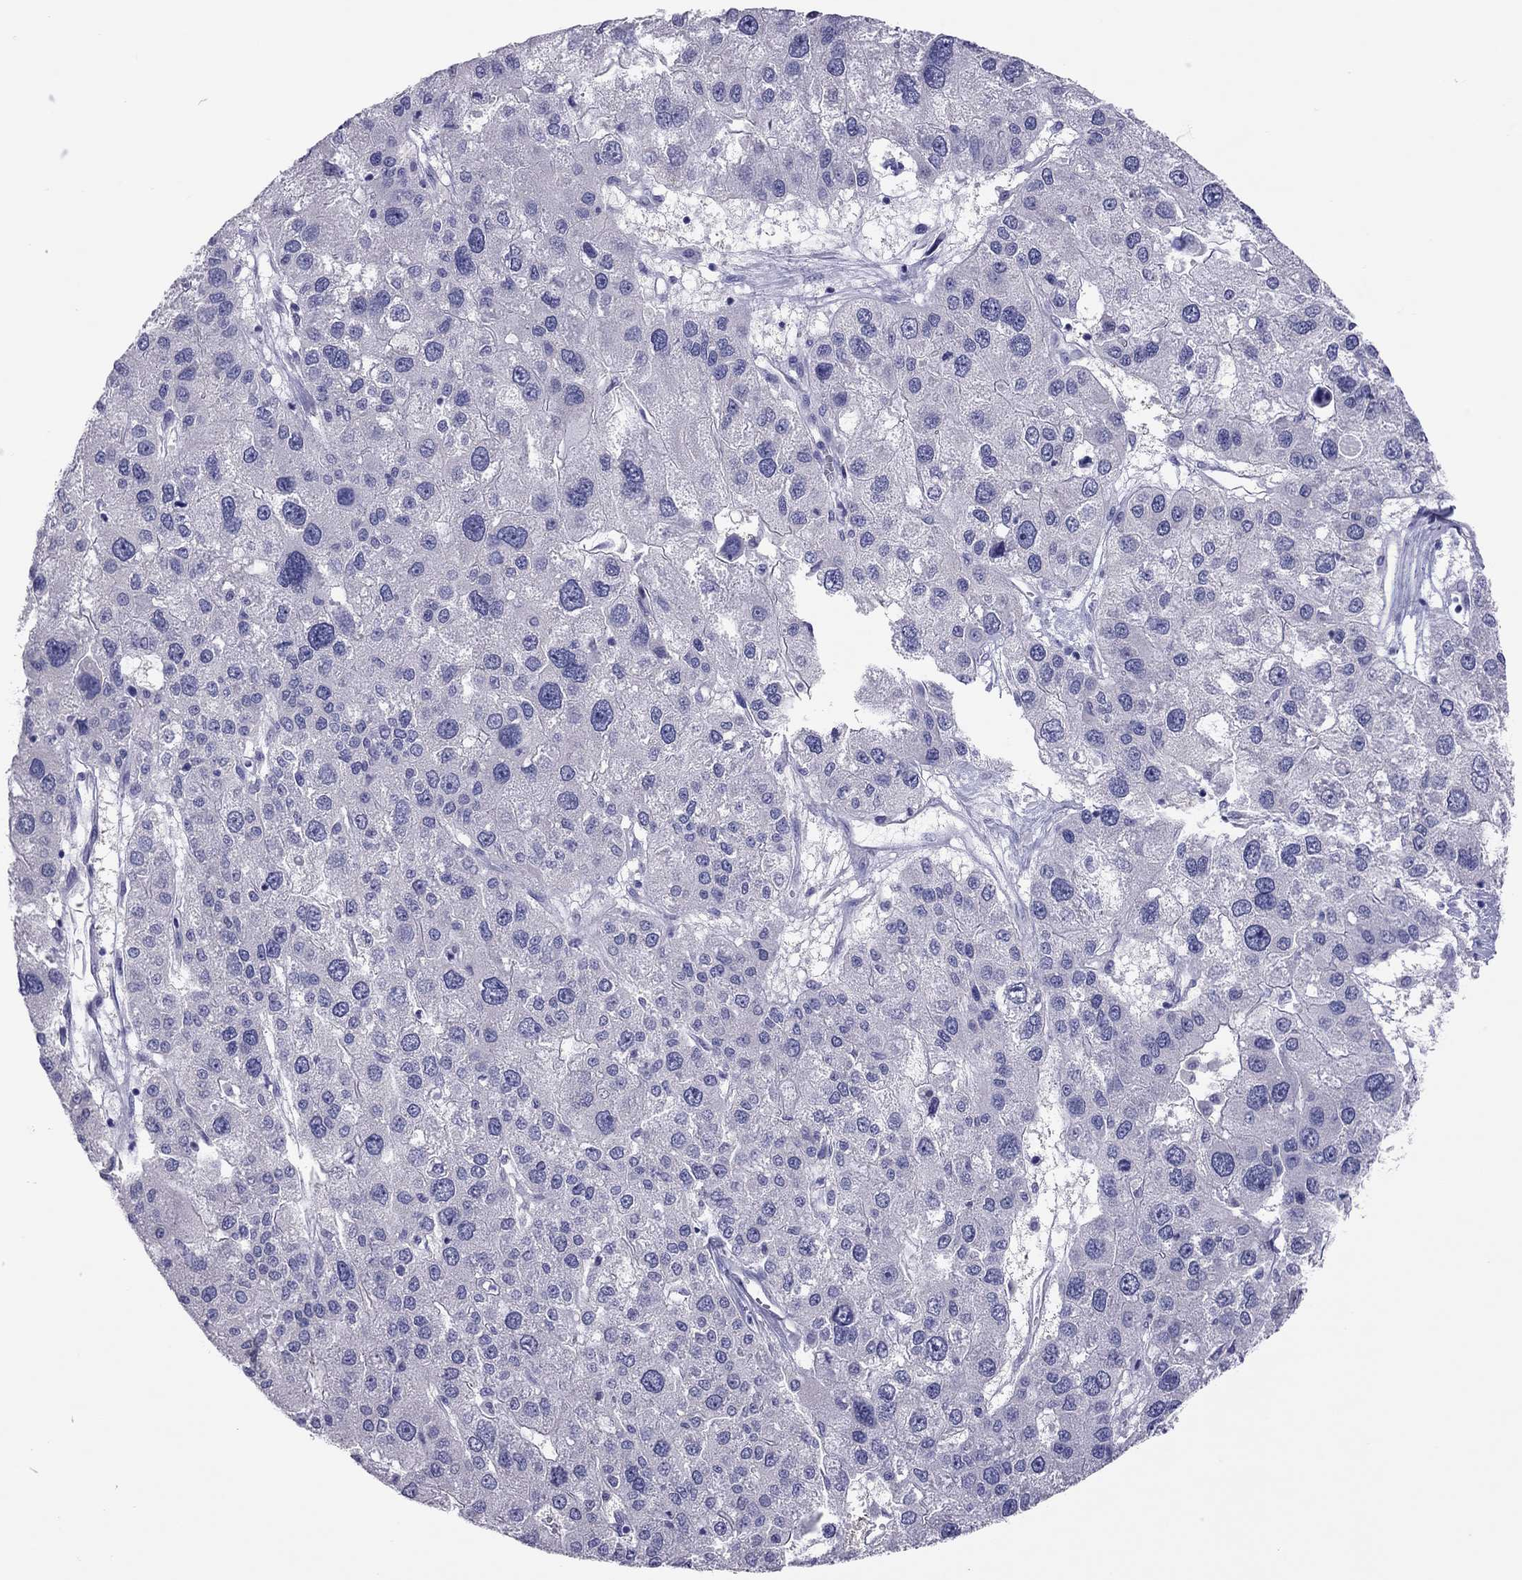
{"staining": {"intensity": "negative", "quantity": "none", "location": "none"}, "tissue": "liver cancer", "cell_type": "Tumor cells", "image_type": "cancer", "snomed": [{"axis": "morphology", "description": "Carcinoma, Hepatocellular, NOS"}, {"axis": "topography", "description": "Liver"}], "caption": "Immunohistochemical staining of human liver cancer (hepatocellular carcinoma) exhibits no significant positivity in tumor cells.", "gene": "PSMB11", "patient": {"sex": "male", "age": 73}}